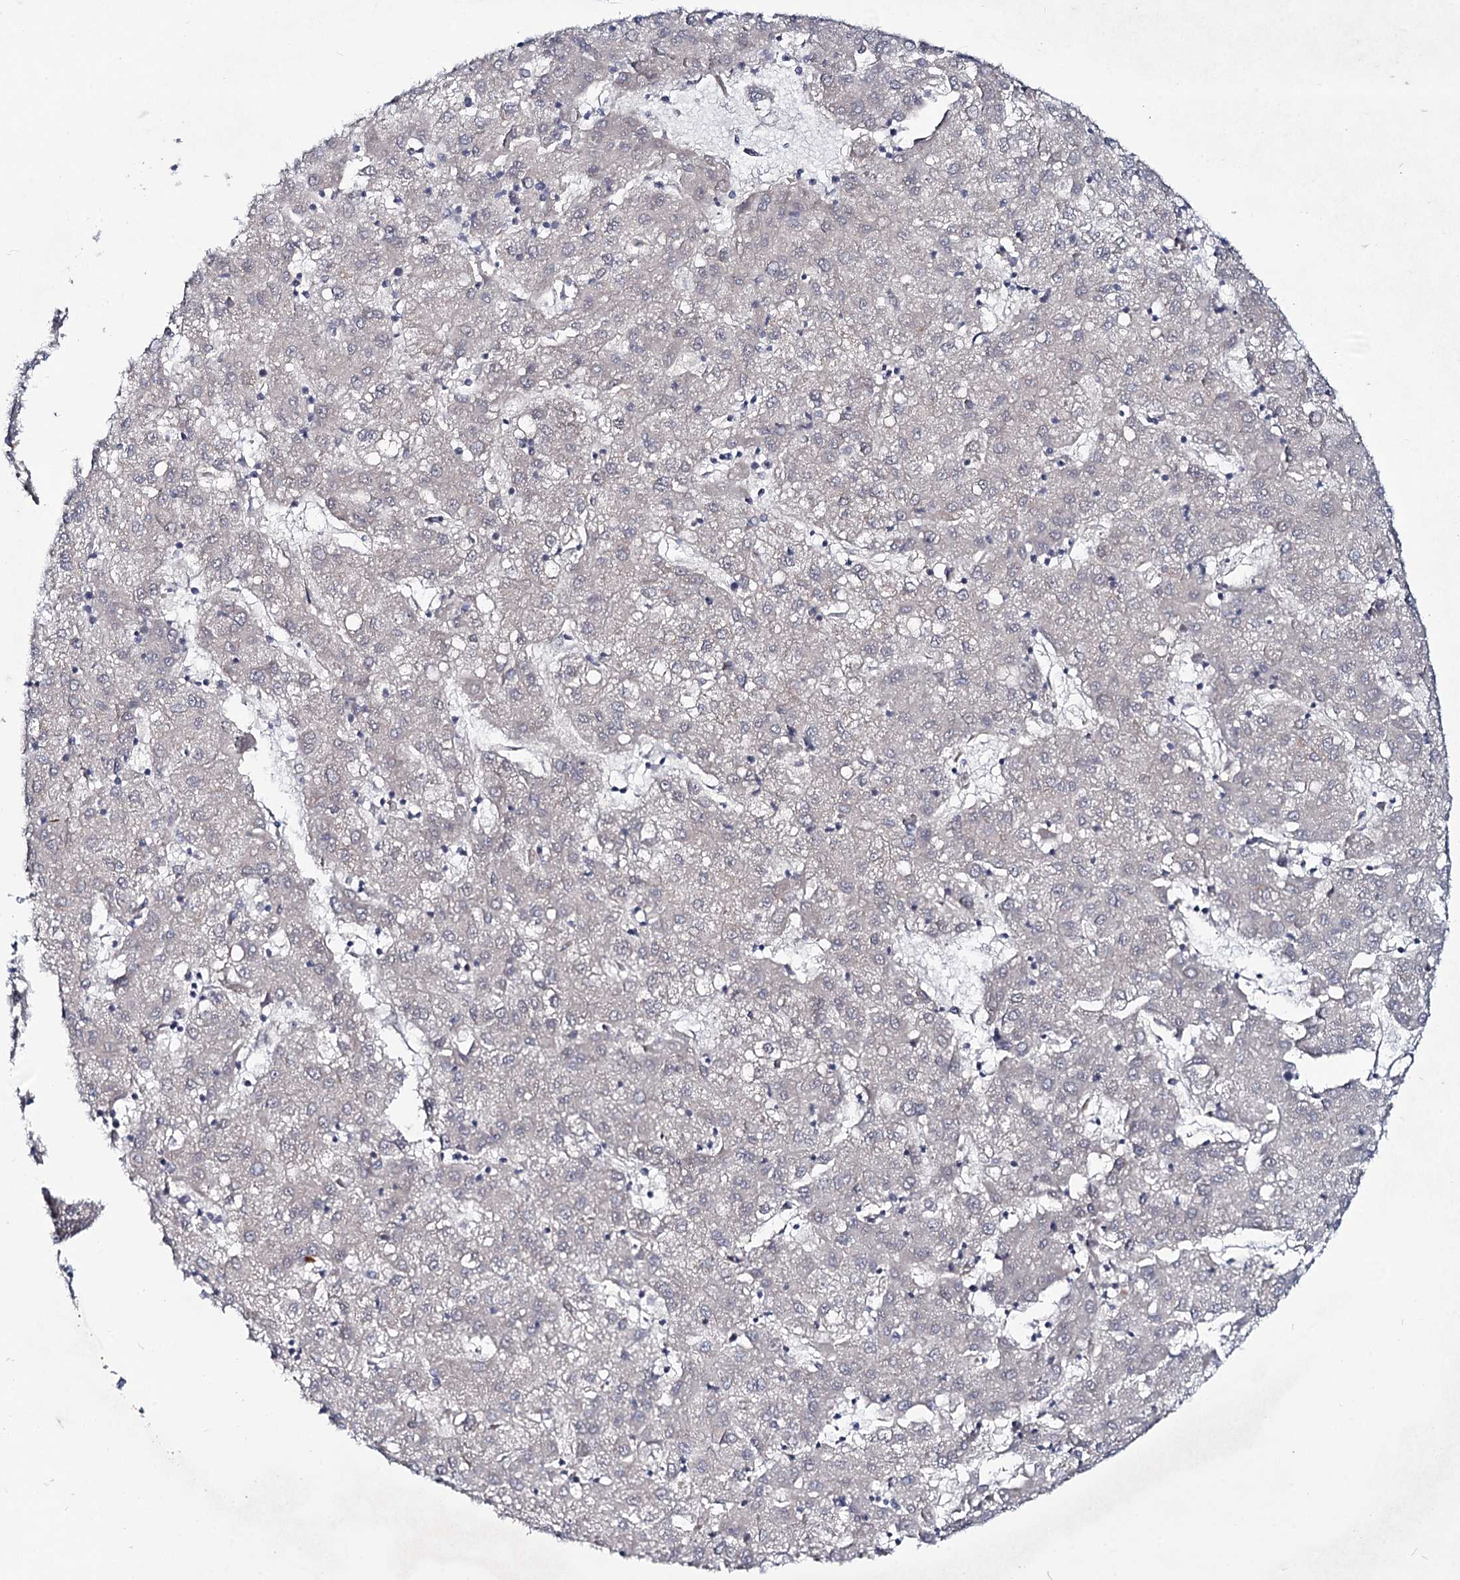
{"staining": {"intensity": "negative", "quantity": "none", "location": "none"}, "tissue": "liver cancer", "cell_type": "Tumor cells", "image_type": "cancer", "snomed": [{"axis": "morphology", "description": "Carcinoma, Hepatocellular, NOS"}, {"axis": "topography", "description": "Liver"}], "caption": "This is an IHC micrograph of liver cancer (hepatocellular carcinoma). There is no expression in tumor cells.", "gene": "RNF6", "patient": {"sex": "male", "age": 72}}